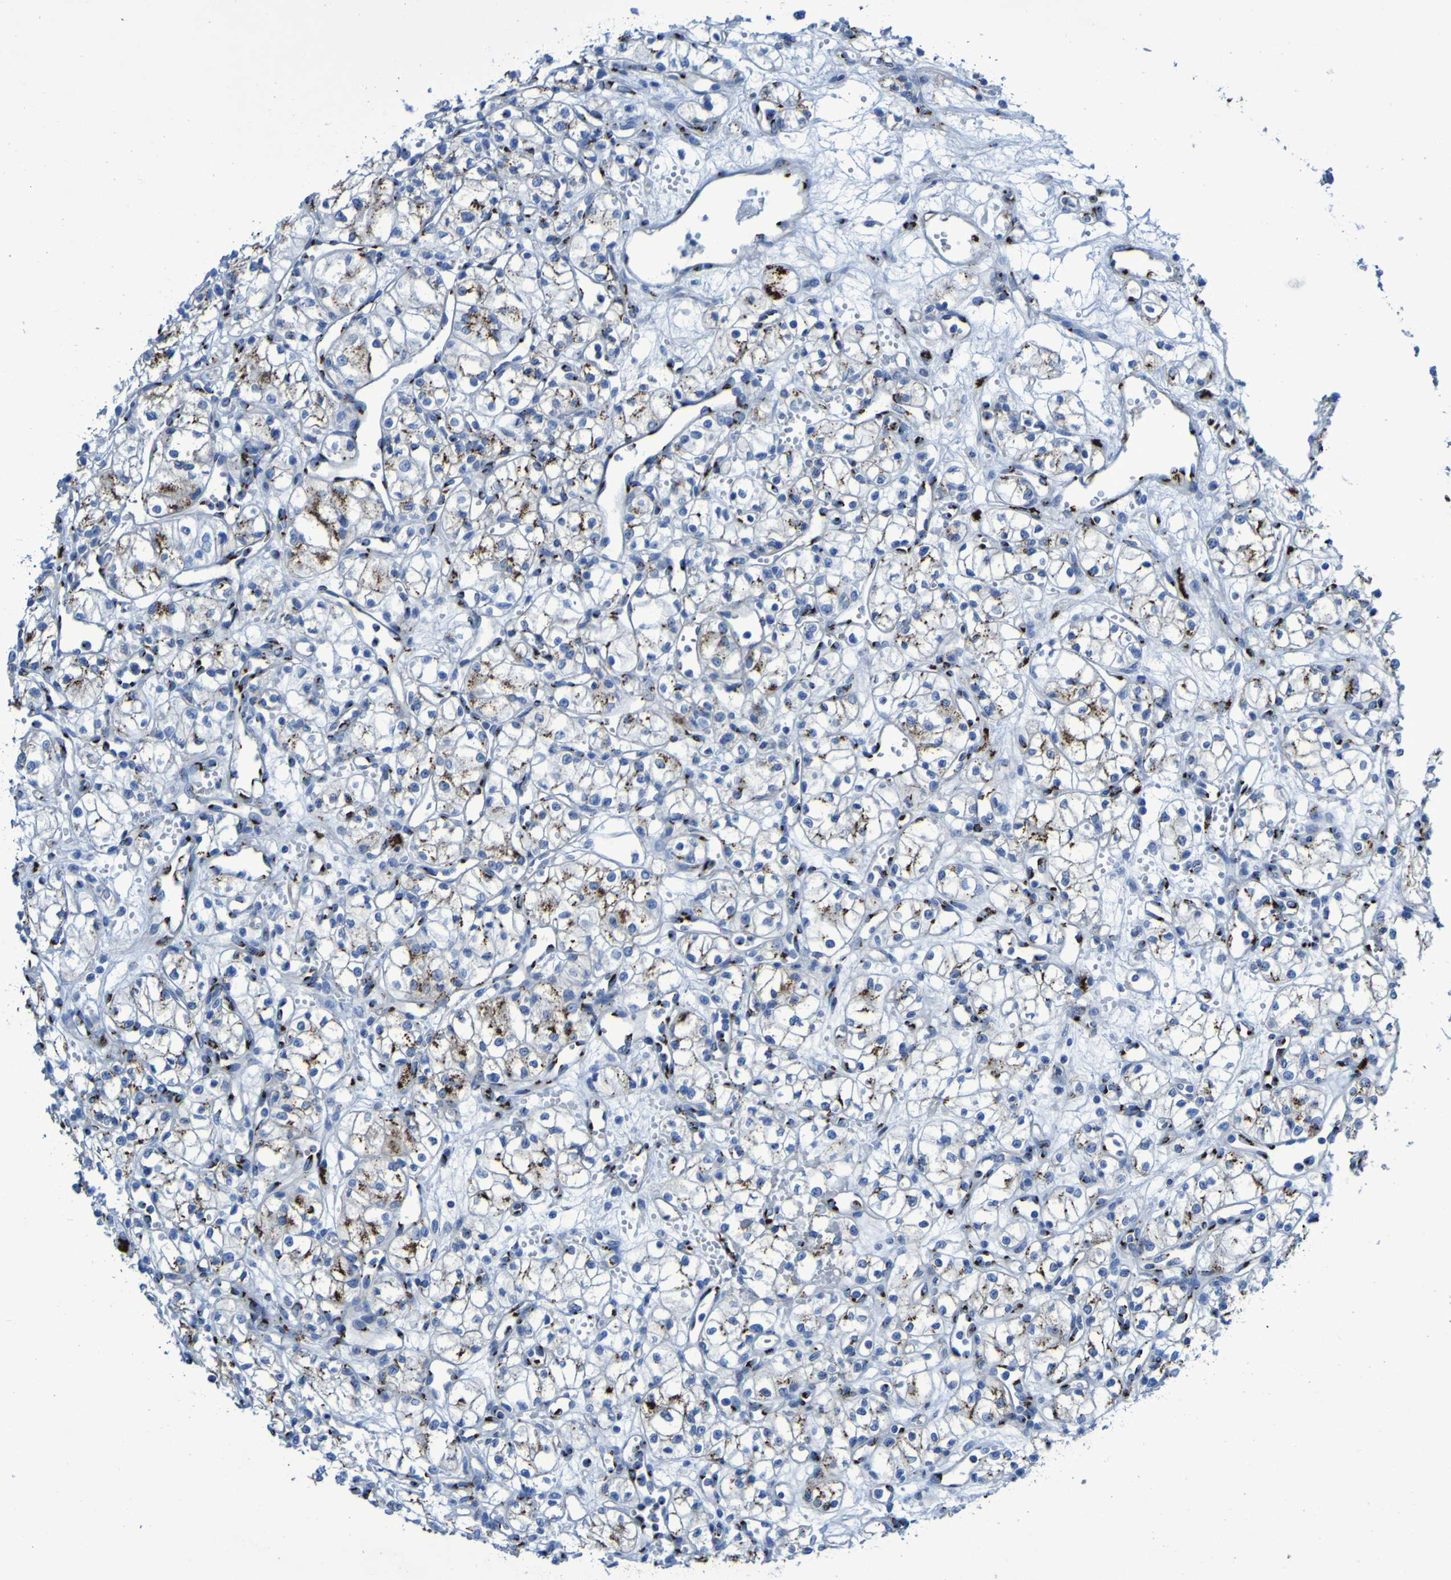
{"staining": {"intensity": "moderate", "quantity": "25%-75%", "location": "cytoplasmic/membranous"}, "tissue": "renal cancer", "cell_type": "Tumor cells", "image_type": "cancer", "snomed": [{"axis": "morphology", "description": "Normal tissue, NOS"}, {"axis": "morphology", "description": "Adenocarcinoma, NOS"}, {"axis": "topography", "description": "Kidney"}], "caption": "An image of human adenocarcinoma (renal) stained for a protein demonstrates moderate cytoplasmic/membranous brown staining in tumor cells.", "gene": "GOLM1", "patient": {"sex": "male", "age": 59}}